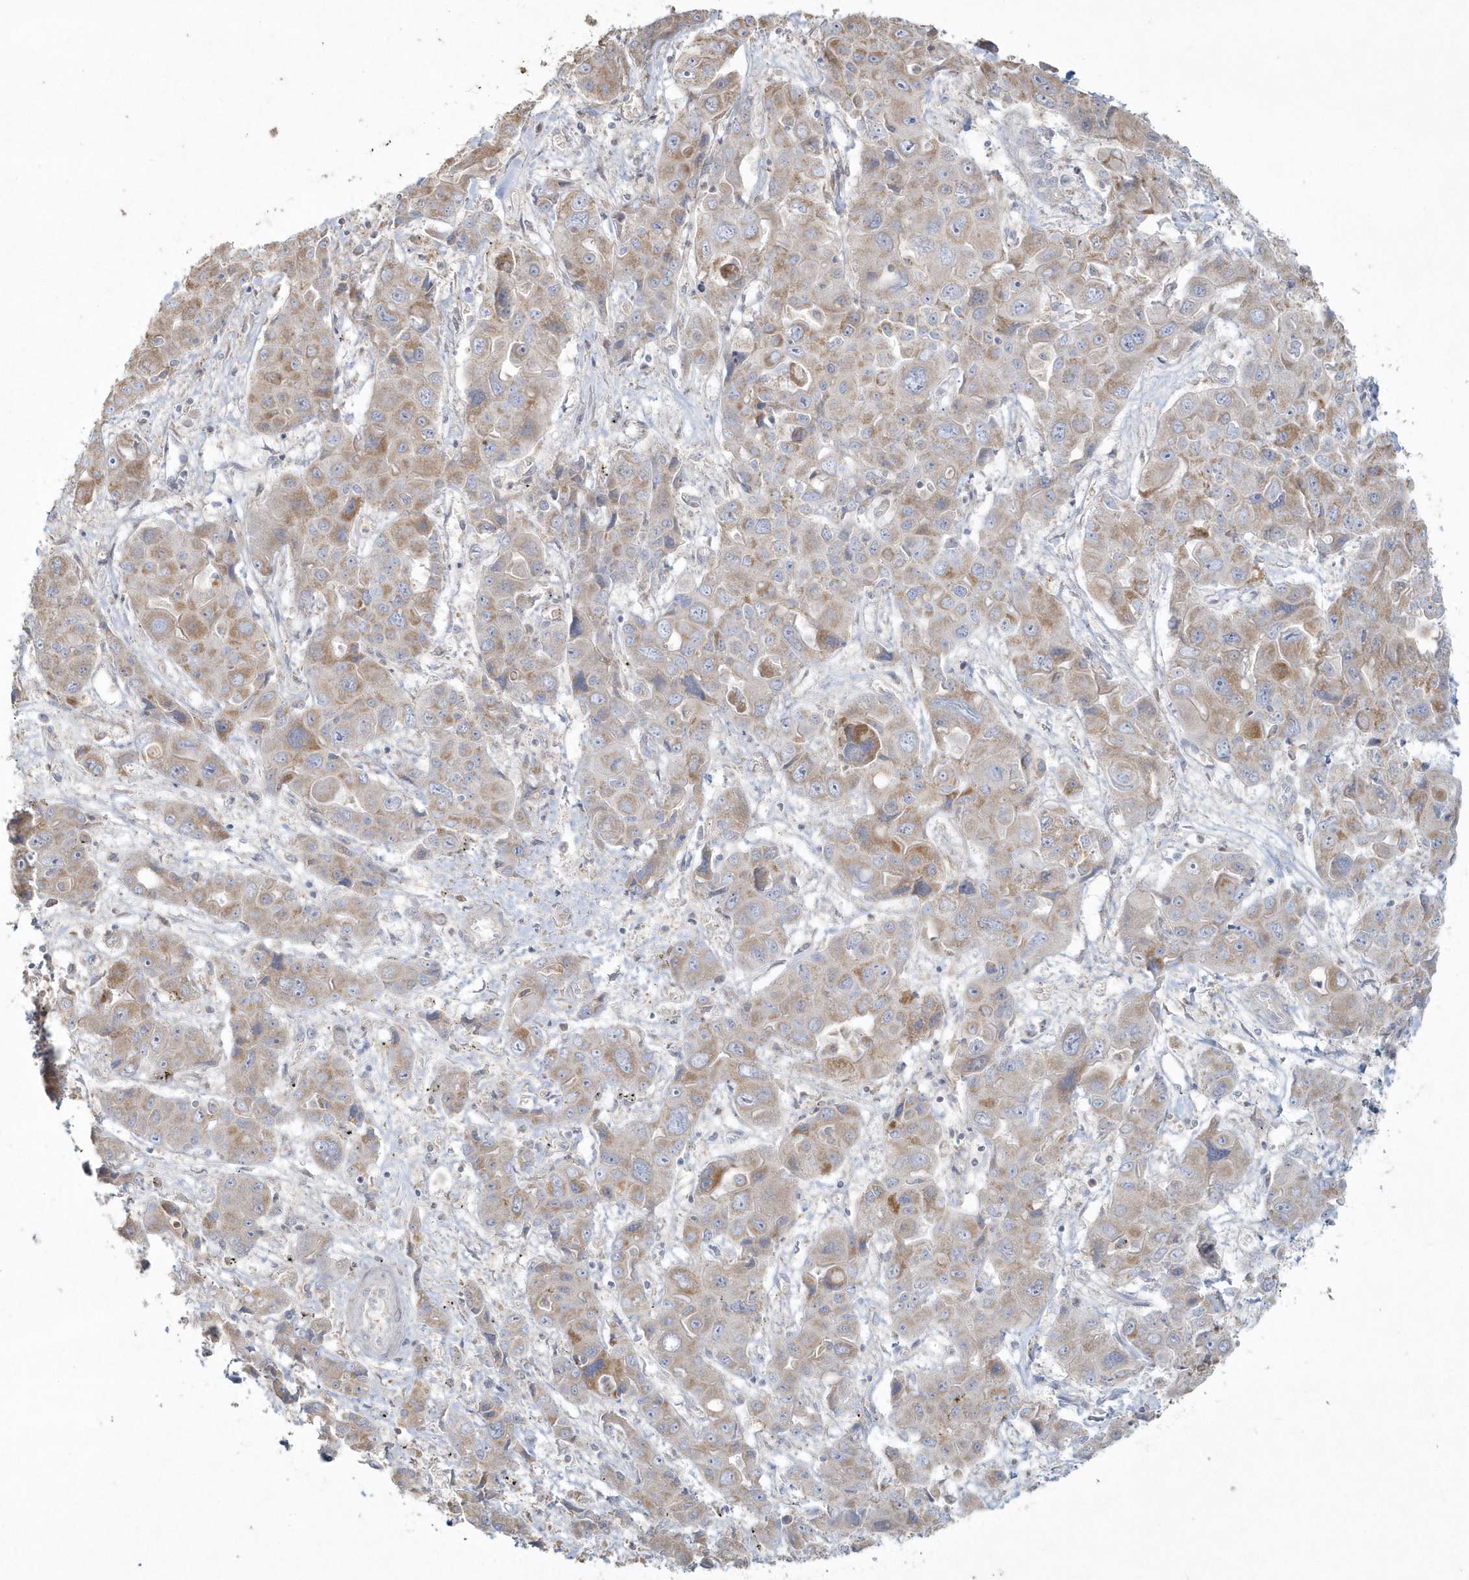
{"staining": {"intensity": "moderate", "quantity": "25%-75%", "location": "cytoplasmic/membranous"}, "tissue": "liver cancer", "cell_type": "Tumor cells", "image_type": "cancer", "snomed": [{"axis": "morphology", "description": "Cholangiocarcinoma"}, {"axis": "topography", "description": "Liver"}], "caption": "Protein staining of liver cancer tissue demonstrates moderate cytoplasmic/membranous positivity in about 25%-75% of tumor cells. The protein is stained brown, and the nuclei are stained in blue (DAB (3,3'-diaminobenzidine) IHC with brightfield microscopy, high magnification).", "gene": "BLTP3A", "patient": {"sex": "male", "age": 67}}